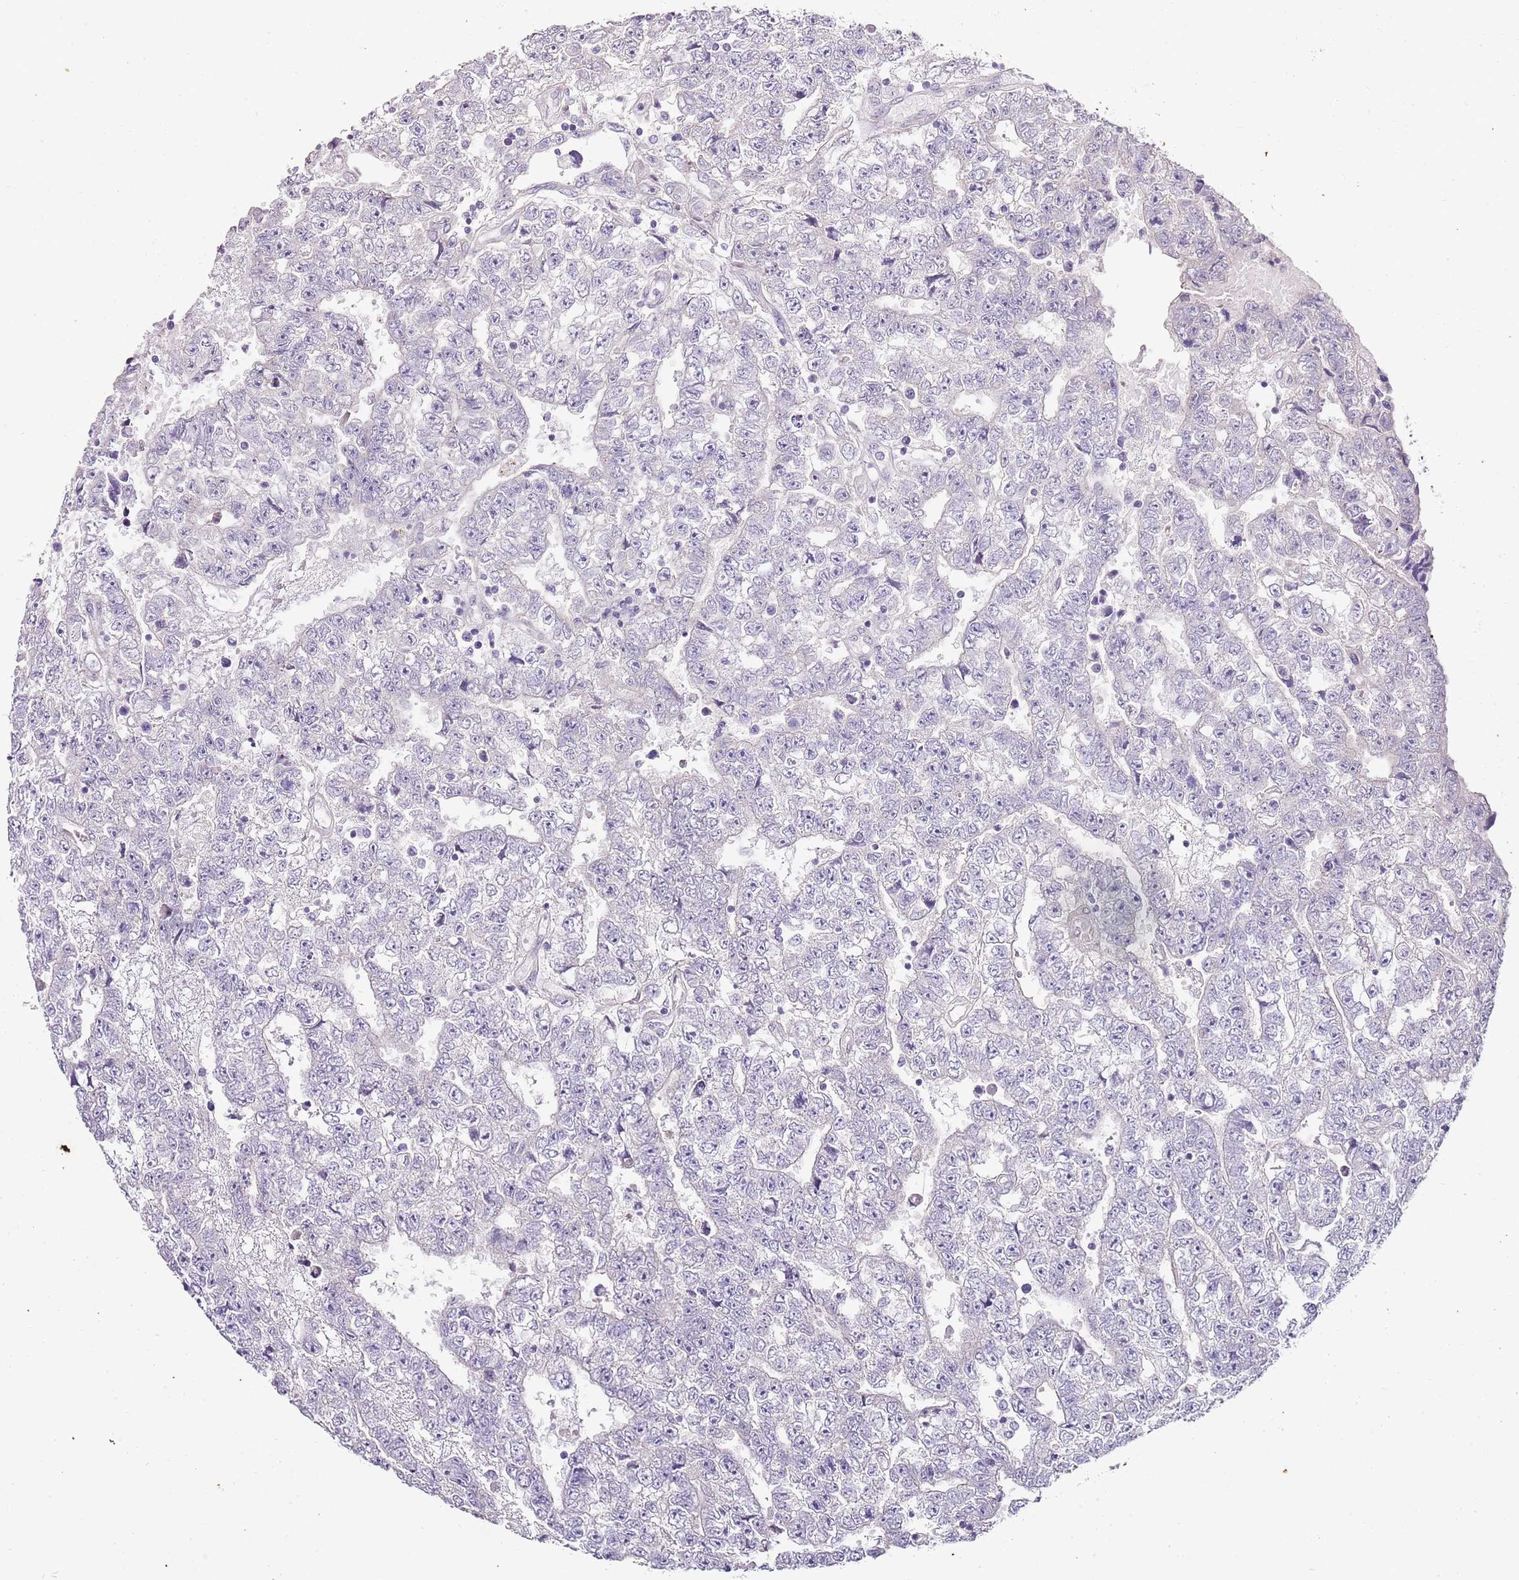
{"staining": {"intensity": "negative", "quantity": "none", "location": "none"}, "tissue": "testis cancer", "cell_type": "Tumor cells", "image_type": "cancer", "snomed": [{"axis": "morphology", "description": "Carcinoma, Embryonal, NOS"}, {"axis": "topography", "description": "Testis"}], "caption": "Immunohistochemistry (IHC) of human testis embryonal carcinoma reveals no positivity in tumor cells.", "gene": "TBC1D9", "patient": {"sex": "male", "age": 25}}